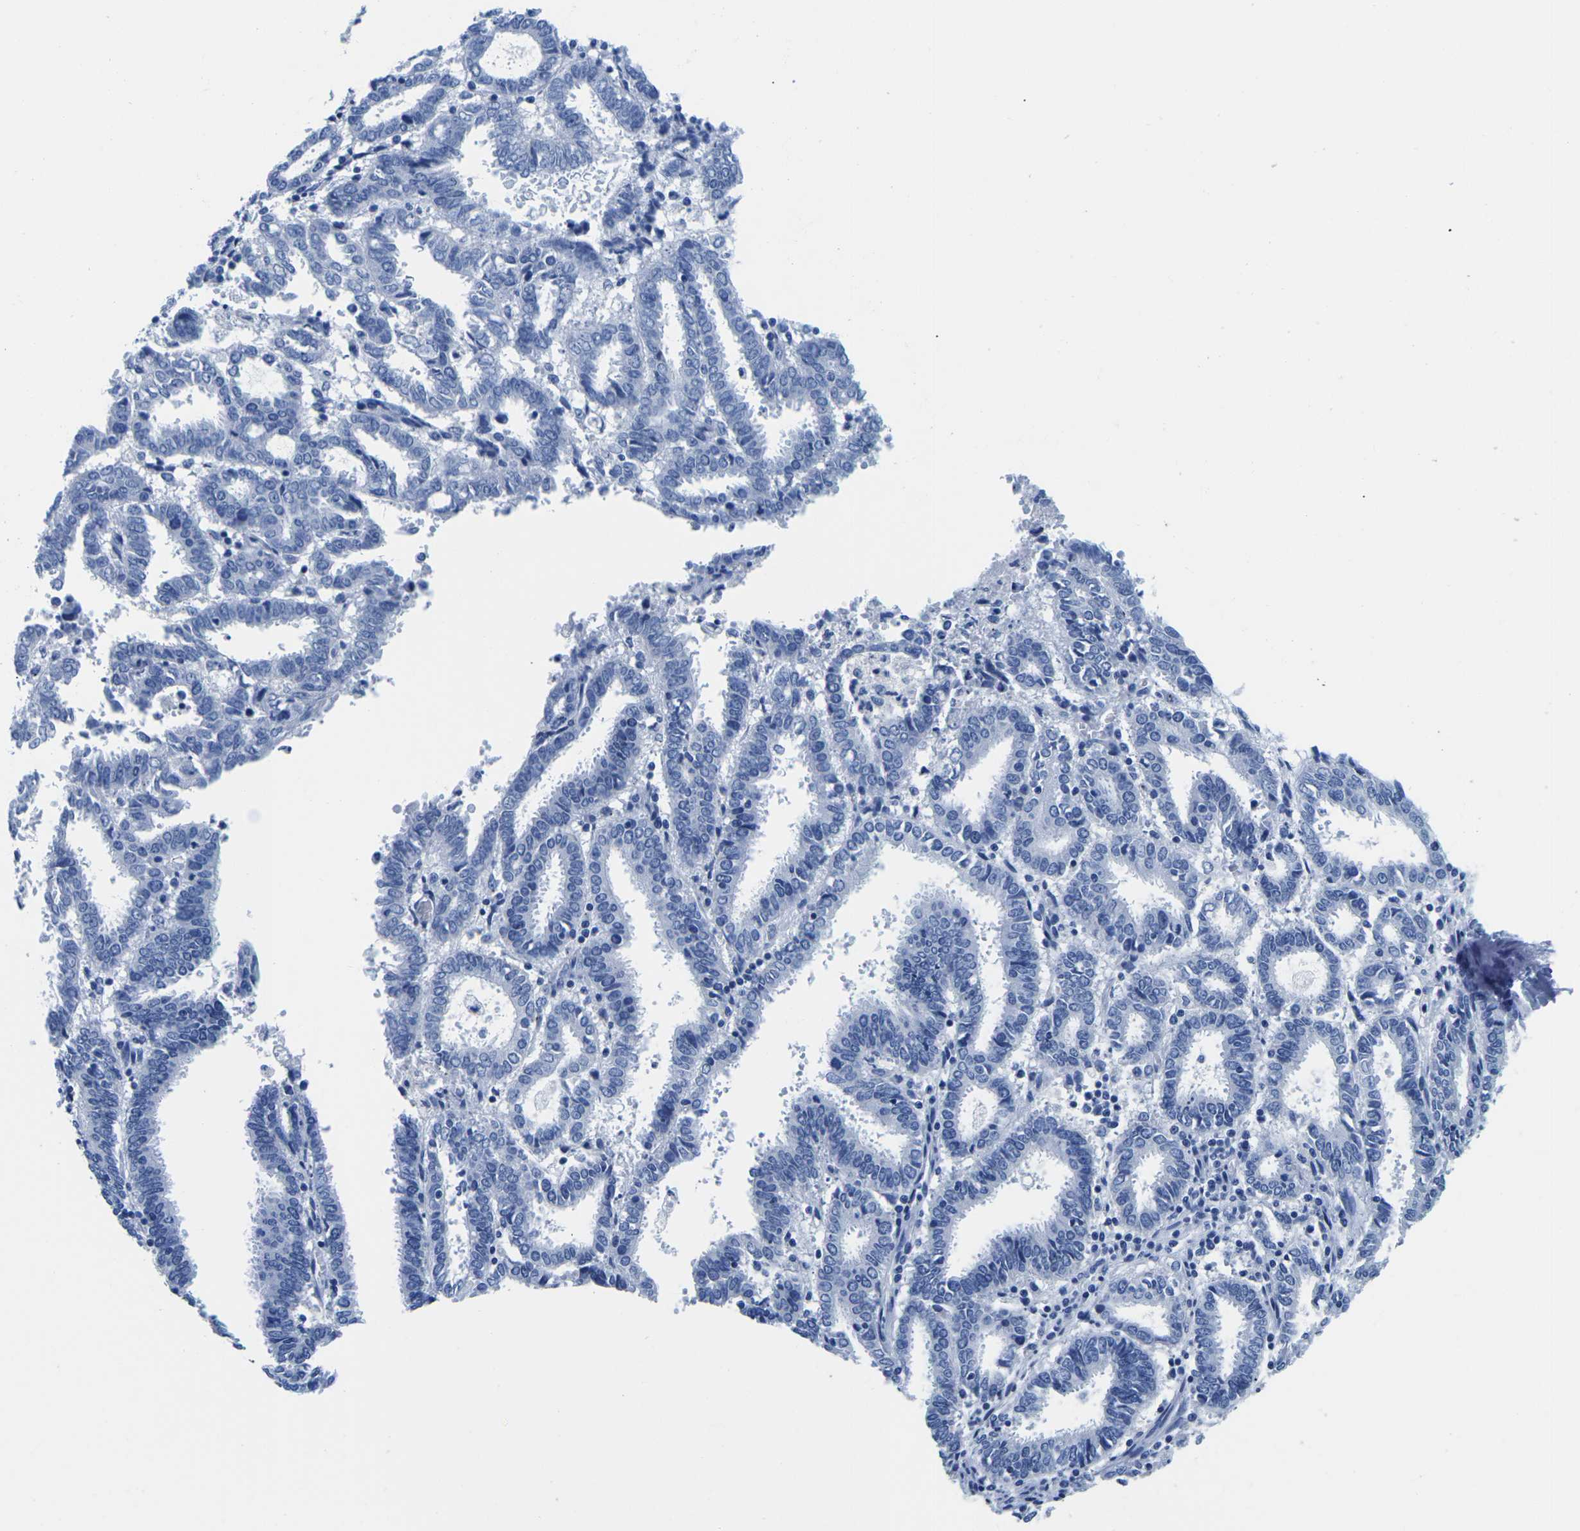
{"staining": {"intensity": "negative", "quantity": "none", "location": "none"}, "tissue": "endometrial cancer", "cell_type": "Tumor cells", "image_type": "cancer", "snomed": [{"axis": "morphology", "description": "Adenocarcinoma, NOS"}, {"axis": "topography", "description": "Uterus"}], "caption": "This is an immunohistochemistry histopathology image of human endometrial cancer (adenocarcinoma). There is no expression in tumor cells.", "gene": "CYP1A2", "patient": {"sex": "female", "age": 83}}